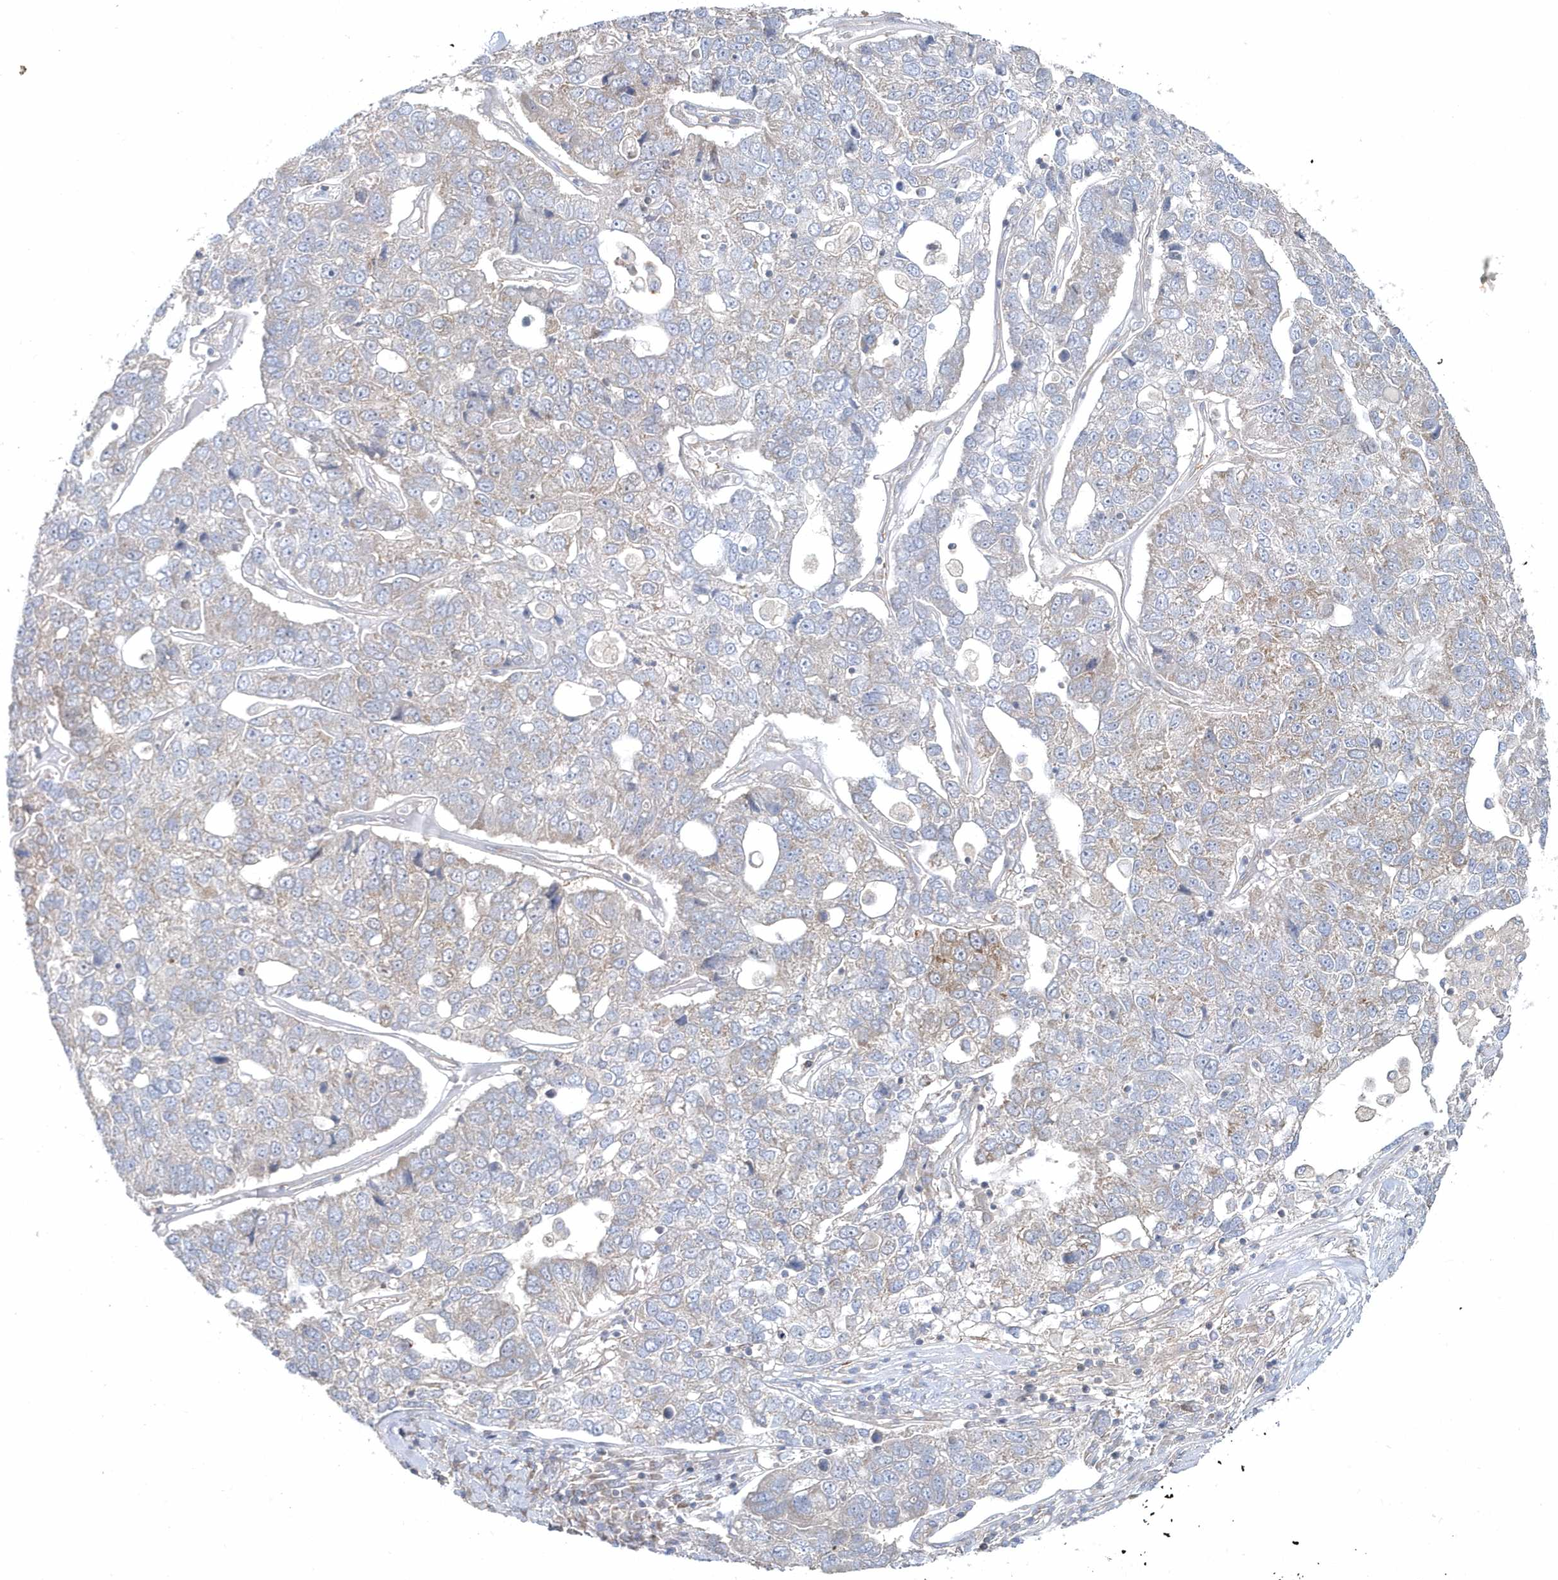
{"staining": {"intensity": "weak", "quantity": "<25%", "location": "cytoplasmic/membranous"}, "tissue": "pancreatic cancer", "cell_type": "Tumor cells", "image_type": "cancer", "snomed": [{"axis": "morphology", "description": "Adenocarcinoma, NOS"}, {"axis": "topography", "description": "Pancreas"}], "caption": "Immunohistochemistry (IHC) of human pancreatic adenocarcinoma displays no positivity in tumor cells.", "gene": "LEXM", "patient": {"sex": "female", "age": 61}}